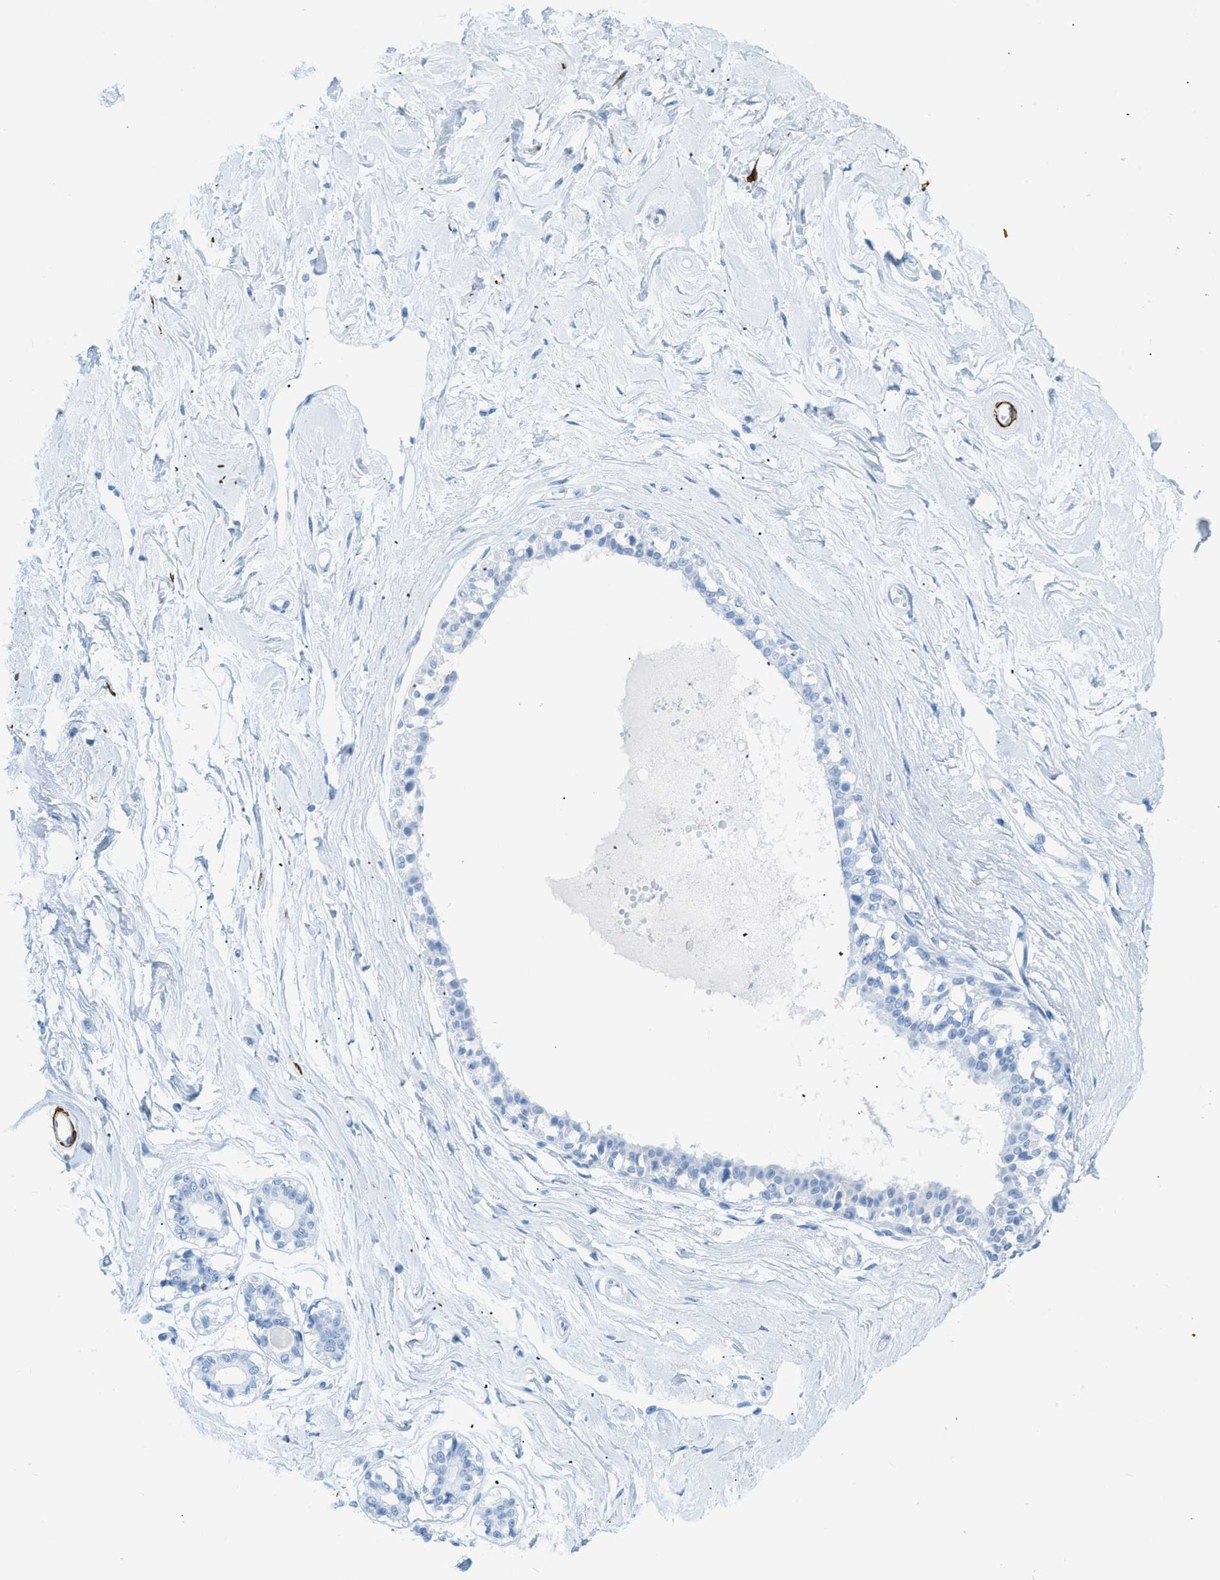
{"staining": {"intensity": "negative", "quantity": "none", "location": "none"}, "tissue": "breast", "cell_type": "Adipocytes", "image_type": "normal", "snomed": [{"axis": "morphology", "description": "Normal tissue, NOS"}, {"axis": "topography", "description": "Breast"}], "caption": "There is no significant positivity in adipocytes of breast.", "gene": "DES", "patient": {"sex": "female", "age": 45}}